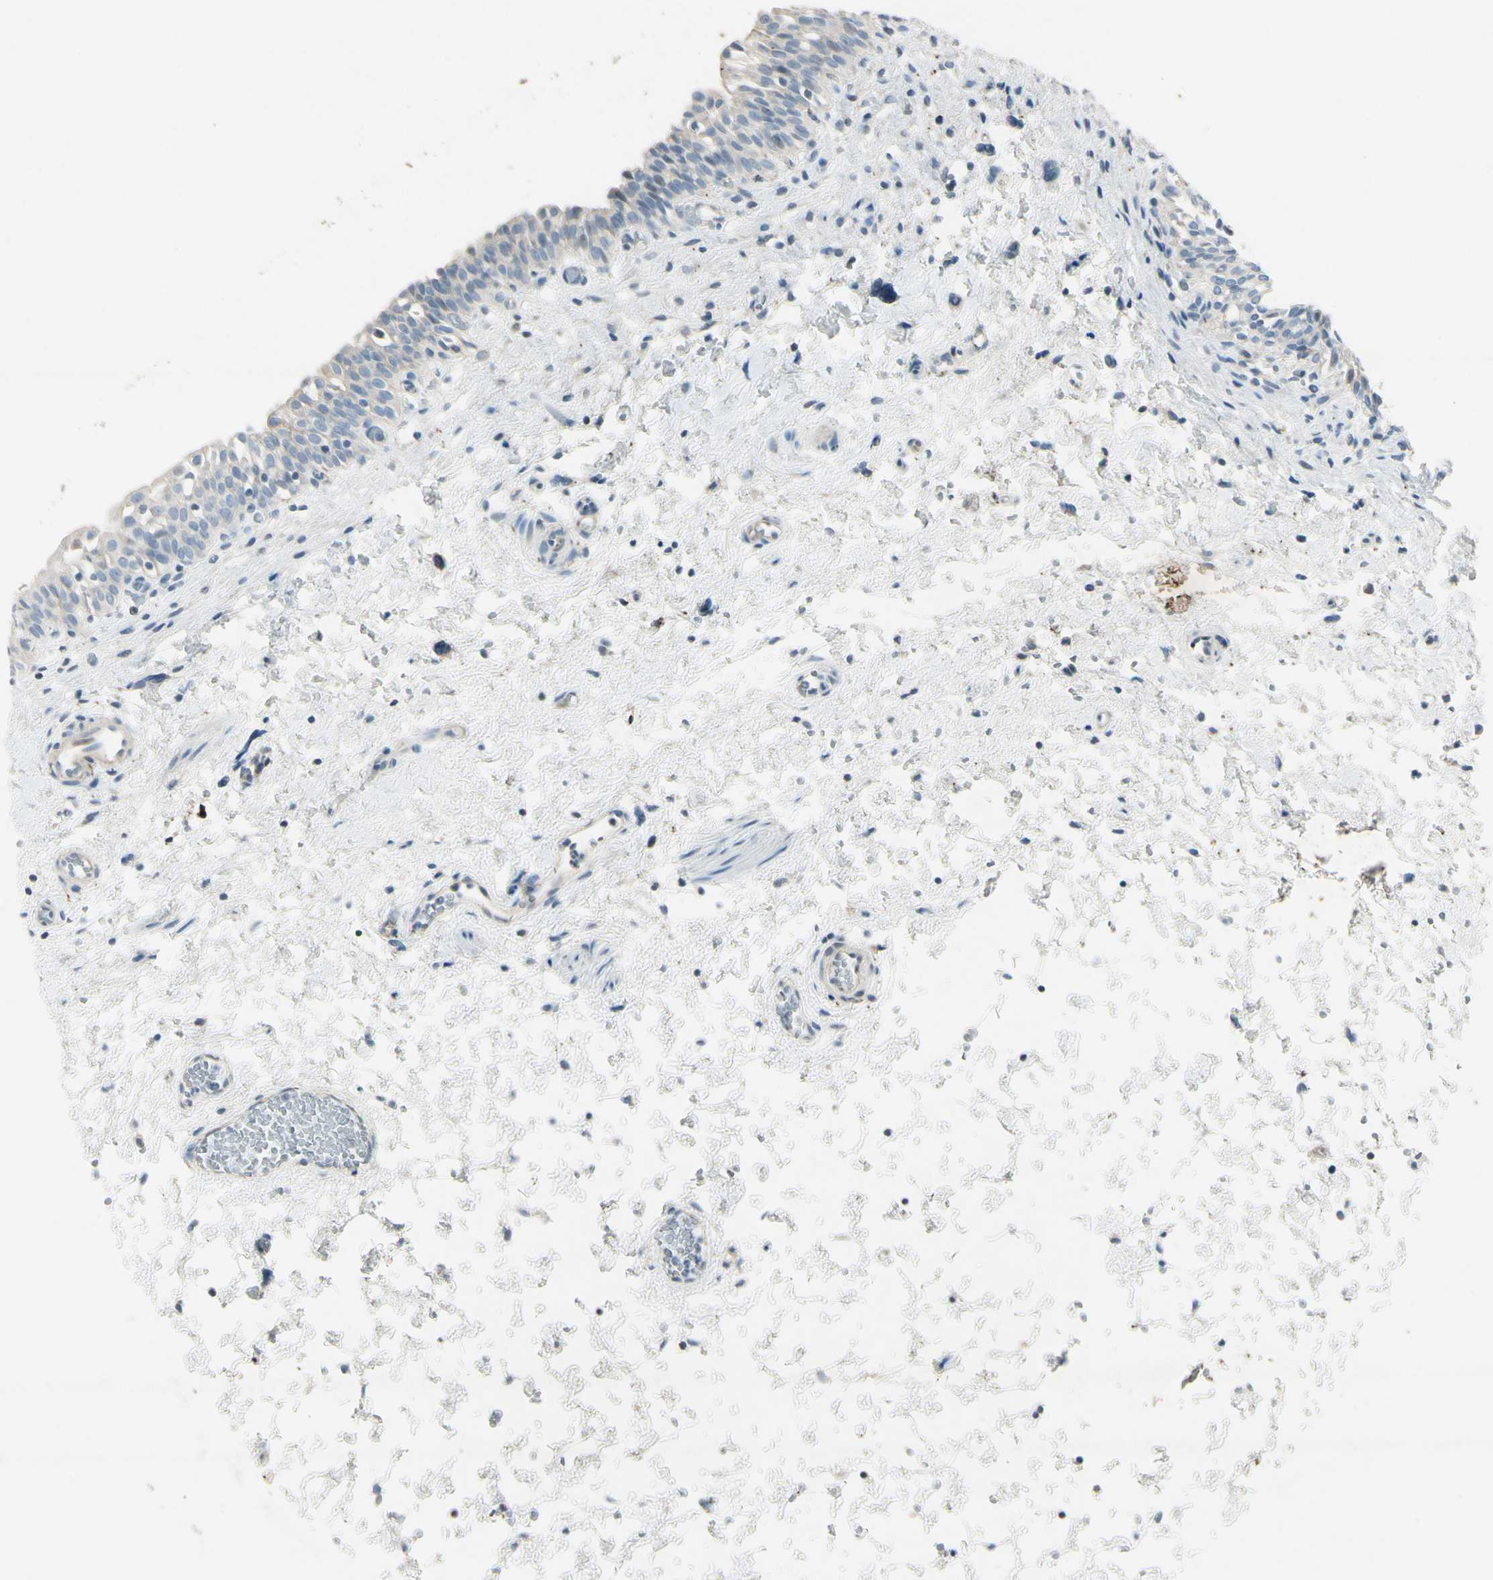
{"staining": {"intensity": "negative", "quantity": "none", "location": "none"}, "tissue": "urinary bladder", "cell_type": "Urothelial cells", "image_type": "normal", "snomed": [{"axis": "morphology", "description": "Normal tissue, NOS"}, {"axis": "topography", "description": "Urinary bladder"}], "caption": "This is an immunohistochemistry (IHC) photomicrograph of unremarkable human urinary bladder. There is no expression in urothelial cells.", "gene": "SNAP91", "patient": {"sex": "male", "age": 55}}